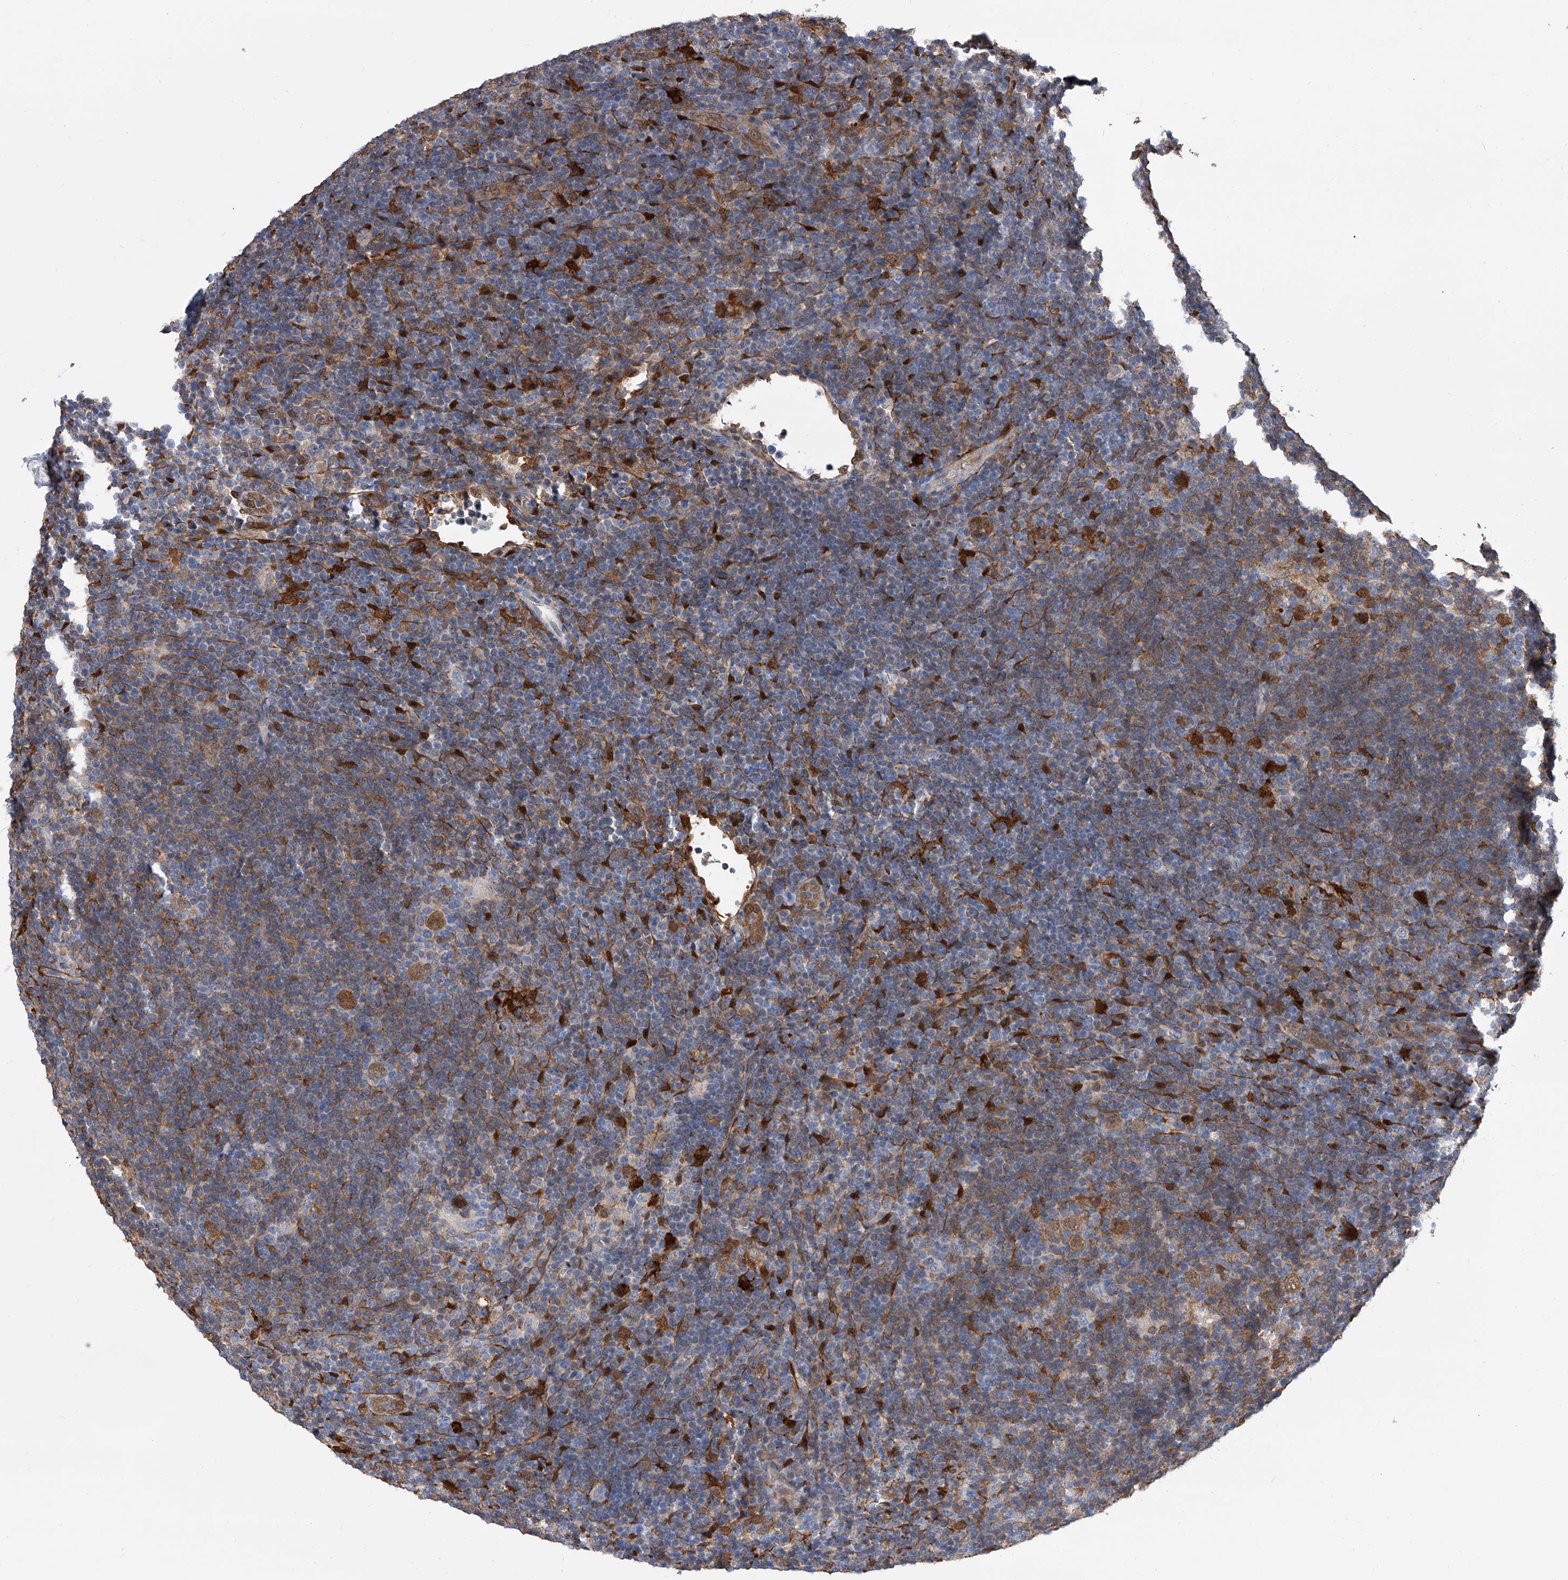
{"staining": {"intensity": "moderate", "quantity": ">75%", "location": "cytoplasmic/membranous,nuclear"}, "tissue": "lymphoma", "cell_type": "Tumor cells", "image_type": "cancer", "snomed": [{"axis": "morphology", "description": "Hodgkin's disease, NOS"}, {"axis": "topography", "description": "Lymph node"}], "caption": "High-magnification brightfield microscopy of Hodgkin's disease stained with DAB (3,3'-diaminobenzidine) (brown) and counterstained with hematoxylin (blue). tumor cells exhibit moderate cytoplasmic/membranous and nuclear positivity is seen in approximately>75% of cells. Using DAB (brown) and hematoxylin (blue) stains, captured at high magnification using brightfield microscopy.", "gene": "SERPINB9", "patient": {"sex": "female", "age": 57}}